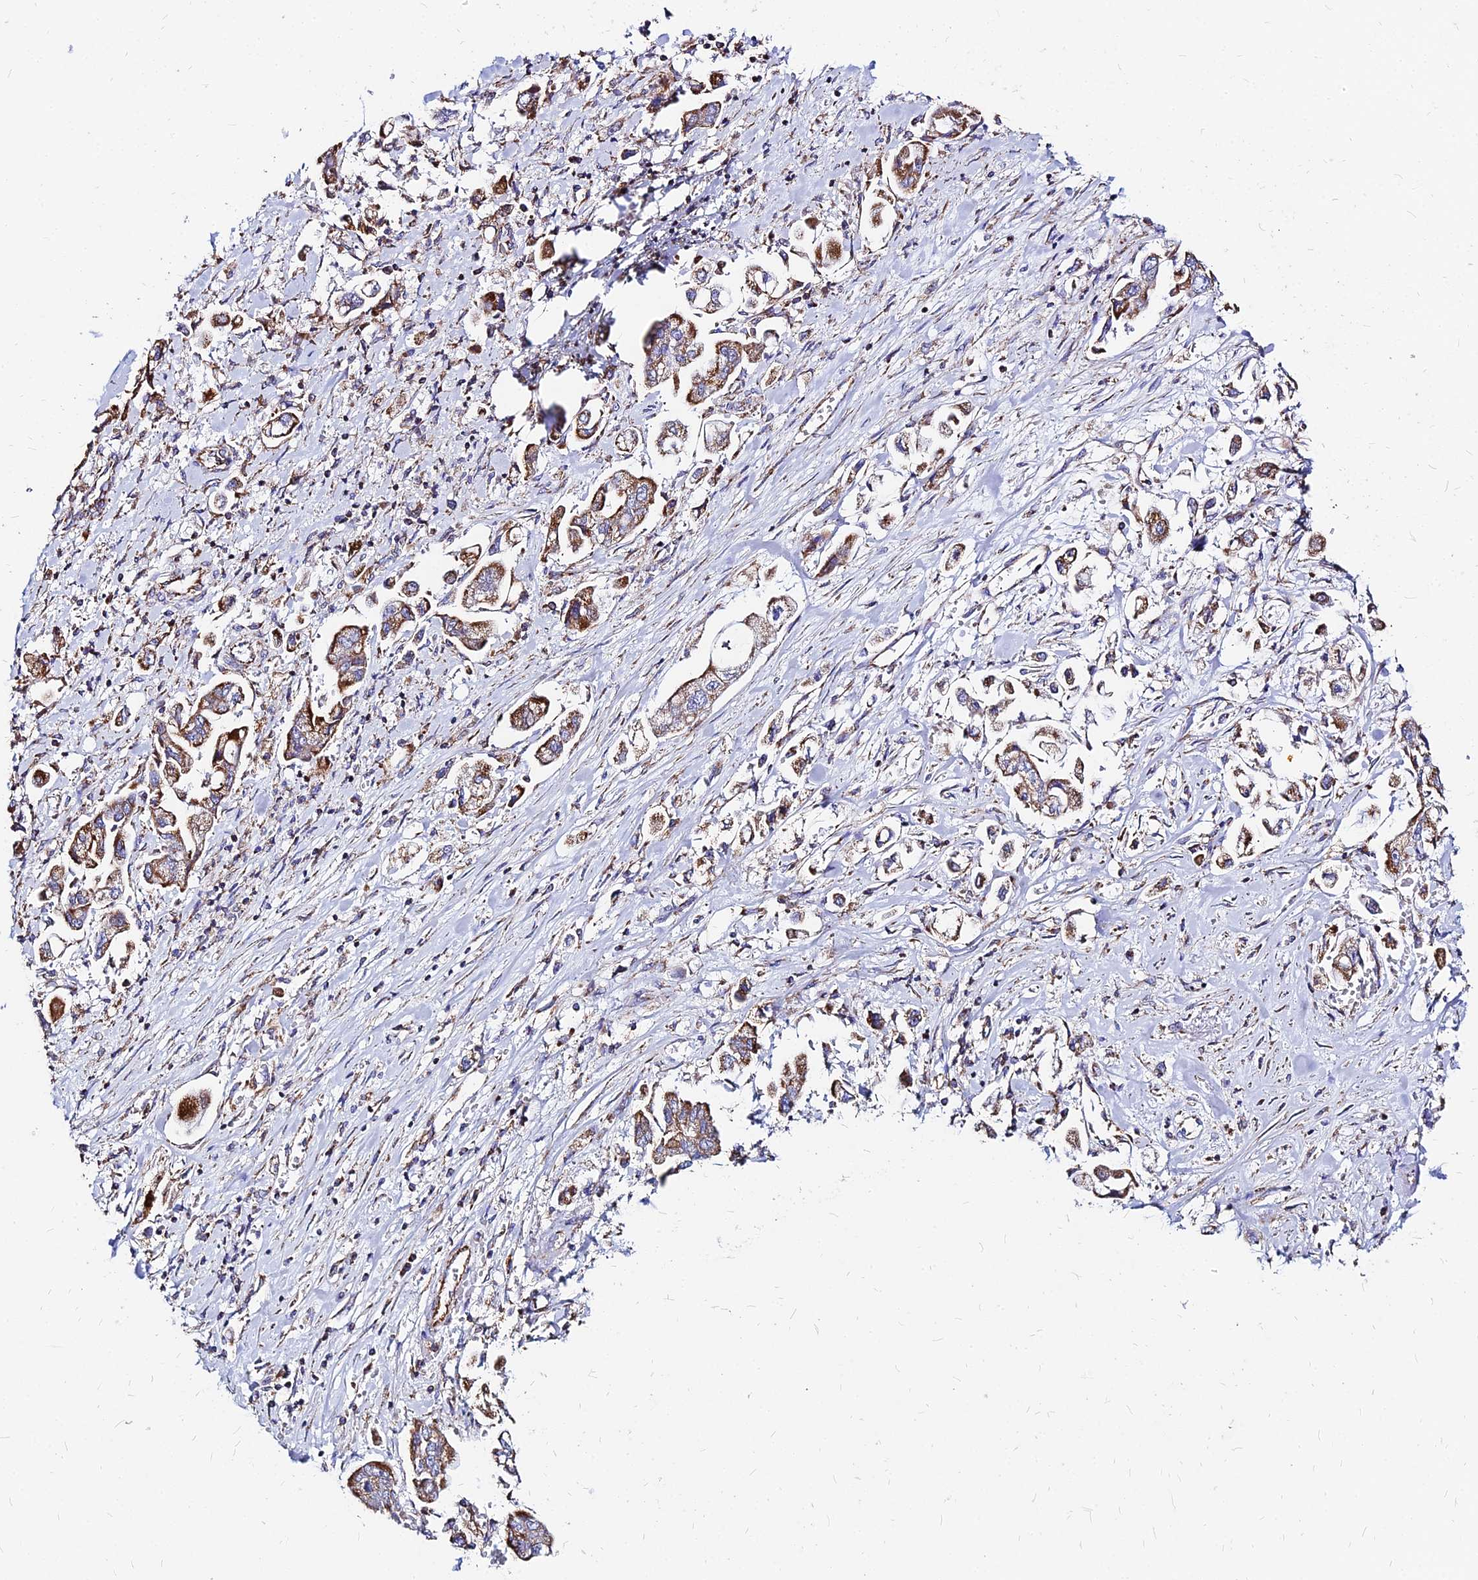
{"staining": {"intensity": "moderate", "quantity": ">75%", "location": "cytoplasmic/membranous"}, "tissue": "stomach cancer", "cell_type": "Tumor cells", "image_type": "cancer", "snomed": [{"axis": "morphology", "description": "Adenocarcinoma, NOS"}, {"axis": "topography", "description": "Stomach"}], "caption": "Protein analysis of stomach adenocarcinoma tissue reveals moderate cytoplasmic/membranous expression in approximately >75% of tumor cells. (DAB = brown stain, brightfield microscopy at high magnification).", "gene": "DLD", "patient": {"sex": "male", "age": 62}}